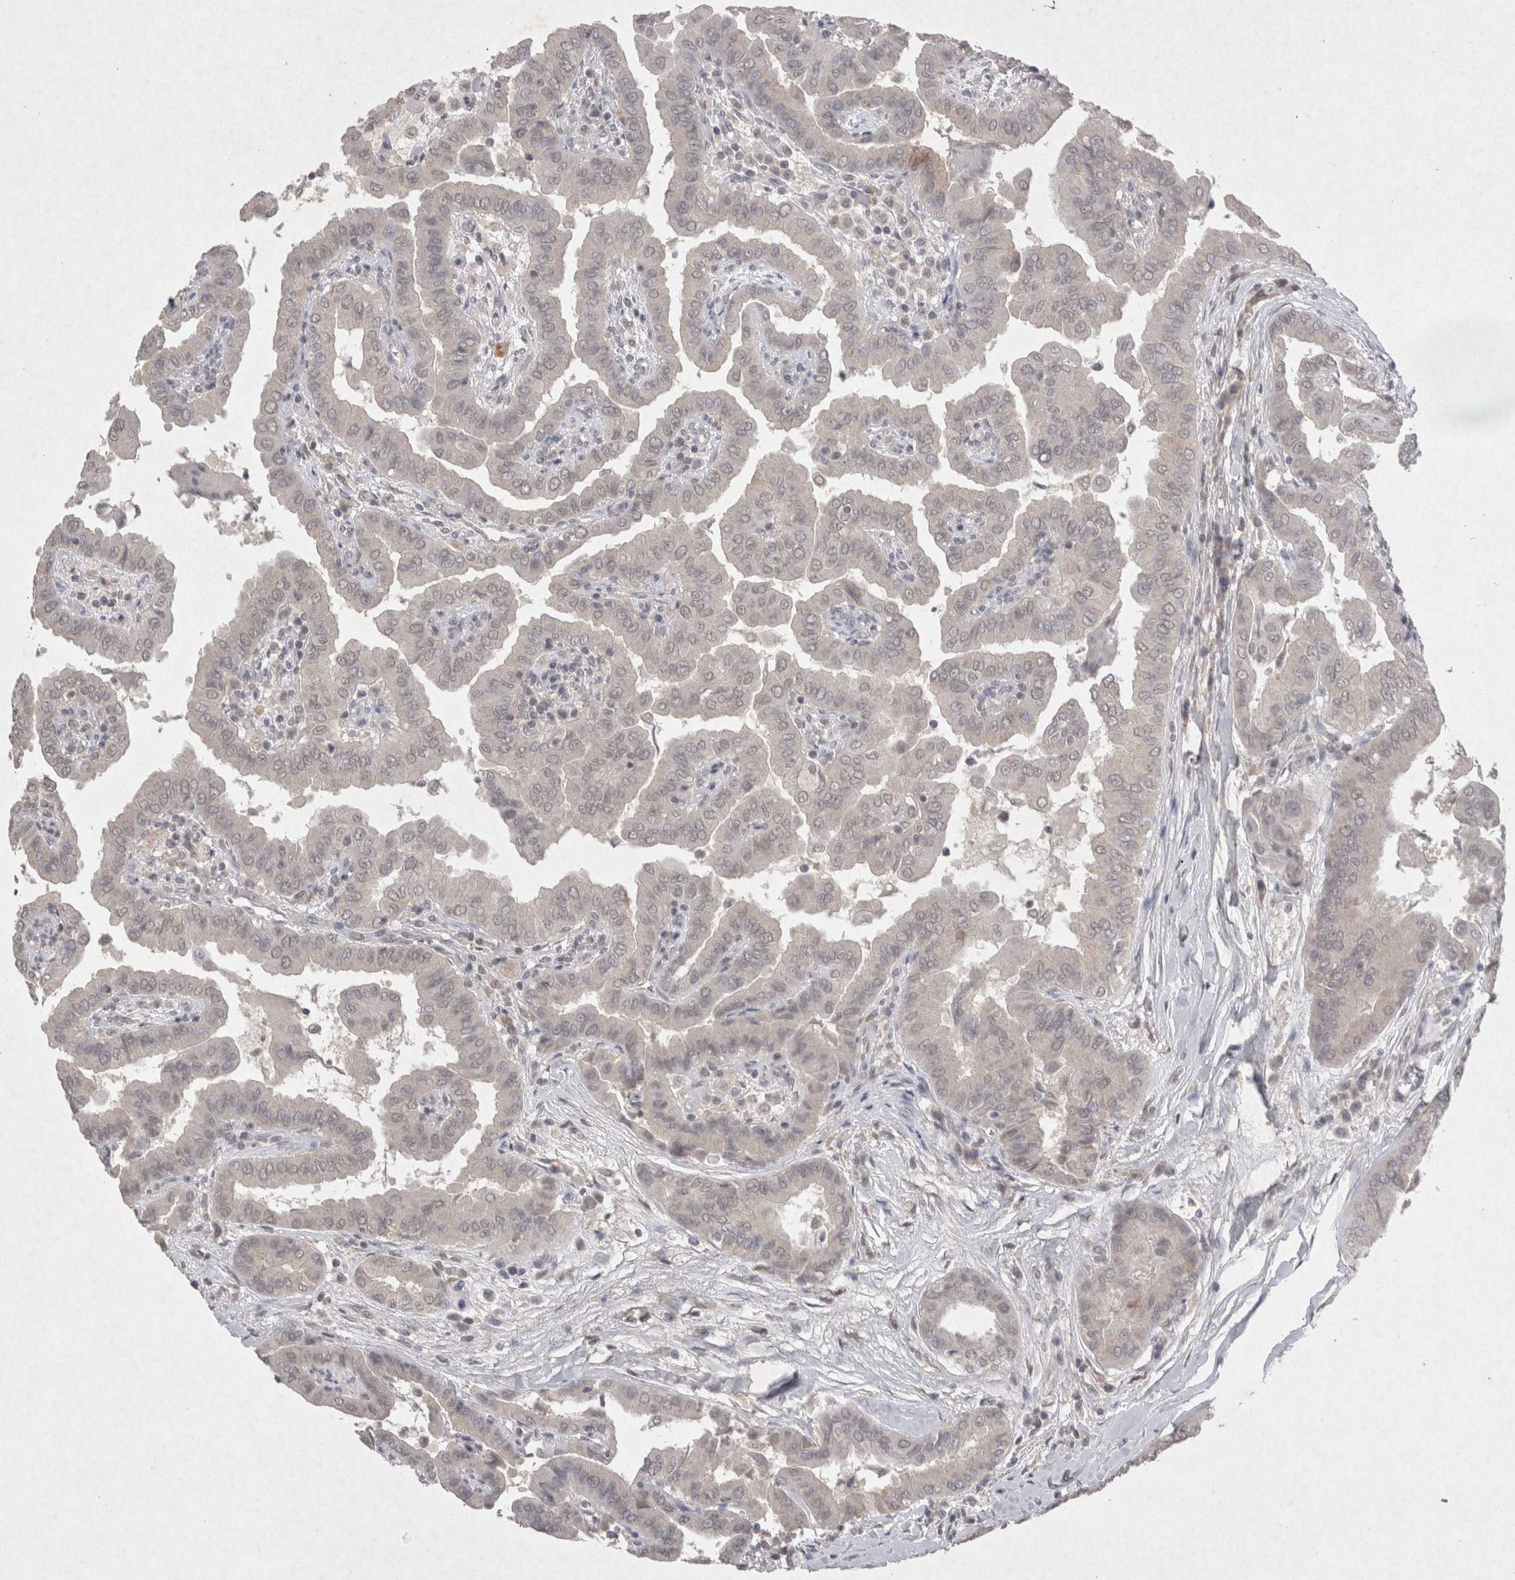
{"staining": {"intensity": "negative", "quantity": "none", "location": "none"}, "tissue": "thyroid cancer", "cell_type": "Tumor cells", "image_type": "cancer", "snomed": [{"axis": "morphology", "description": "Papillary adenocarcinoma, NOS"}, {"axis": "topography", "description": "Thyroid gland"}], "caption": "An image of thyroid papillary adenocarcinoma stained for a protein exhibits no brown staining in tumor cells. (Brightfield microscopy of DAB immunohistochemistry at high magnification).", "gene": "LYVE1", "patient": {"sex": "male", "age": 33}}